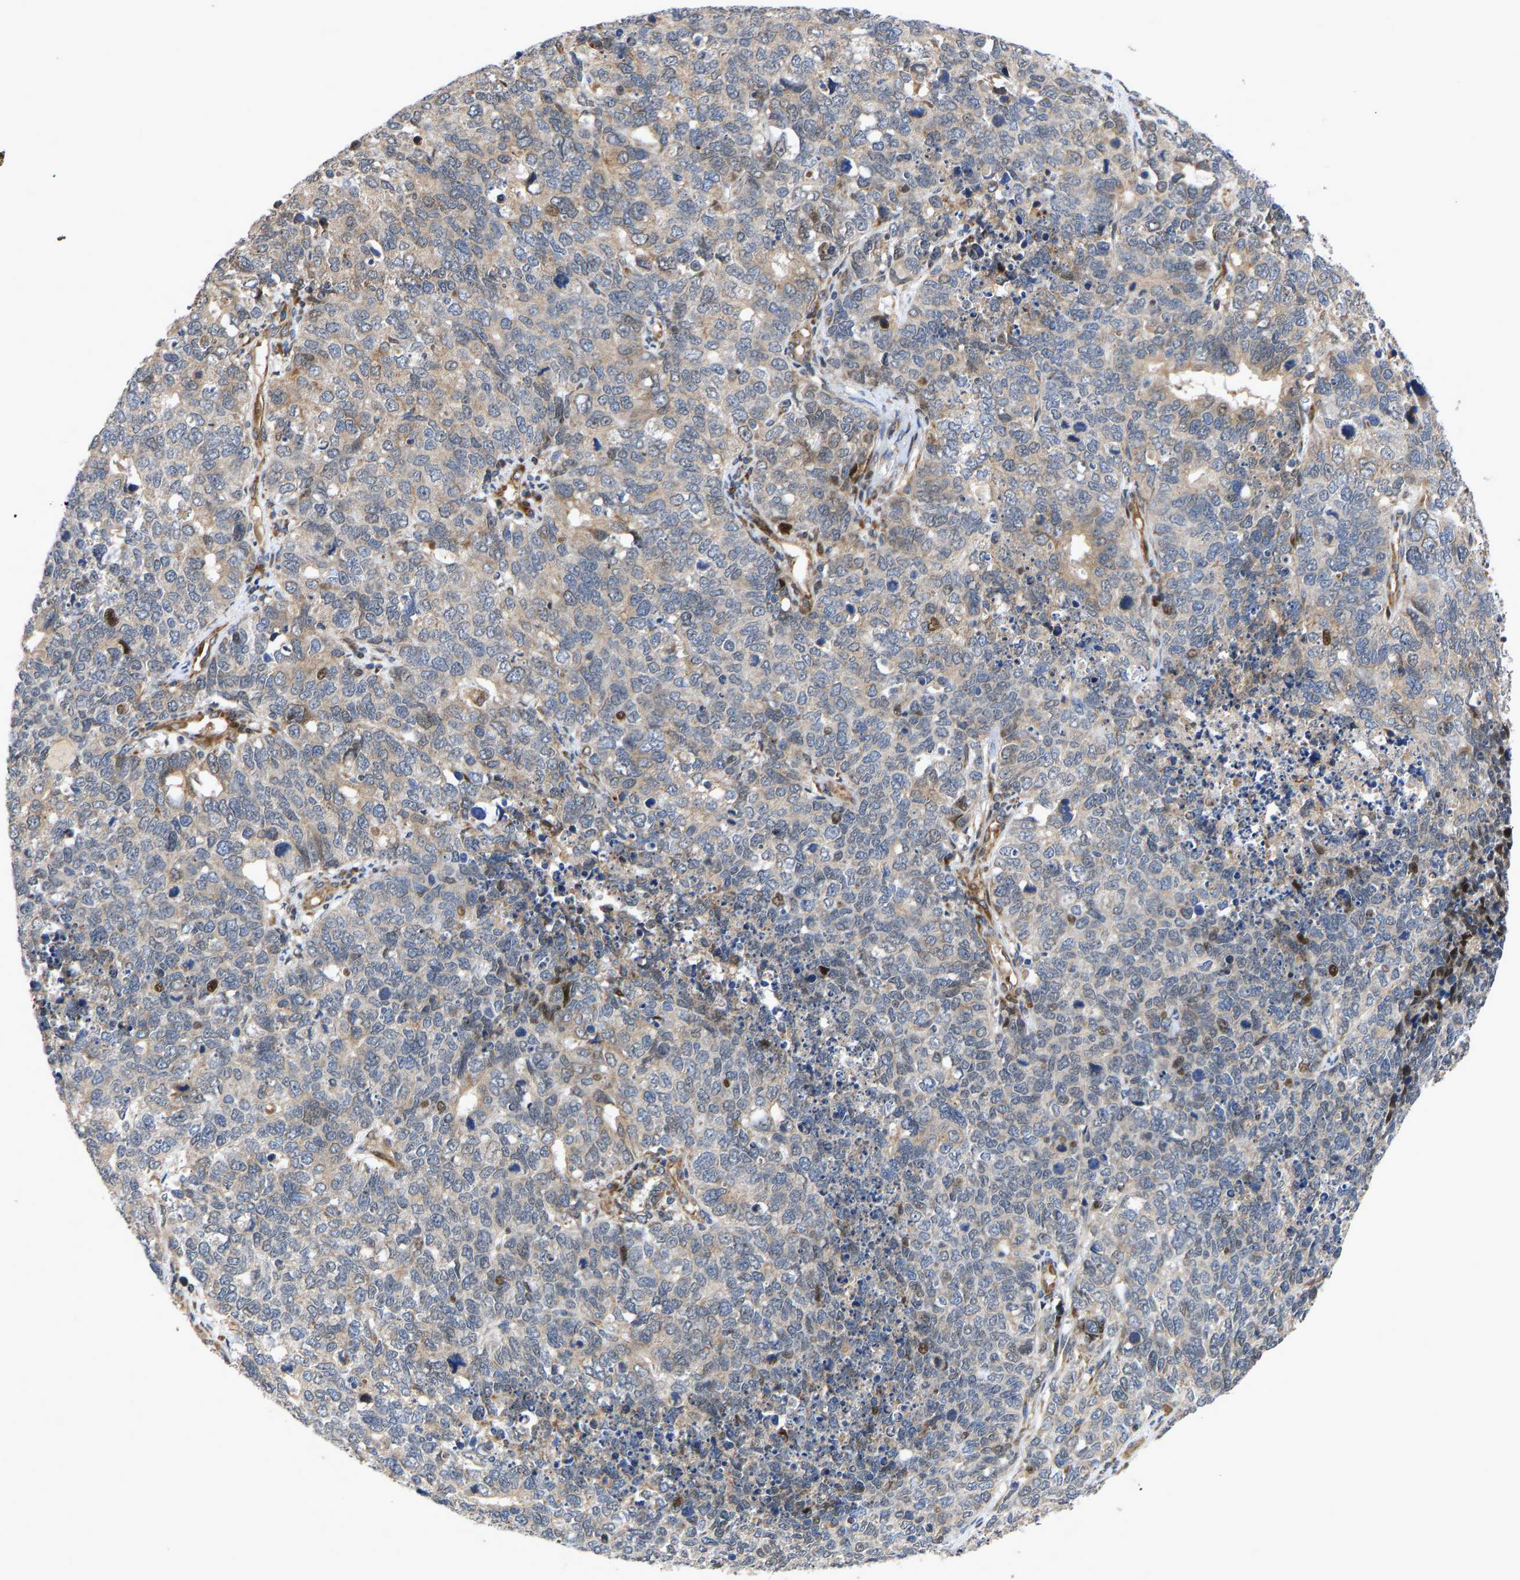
{"staining": {"intensity": "weak", "quantity": ">75%", "location": "cytoplasmic/membranous"}, "tissue": "cervical cancer", "cell_type": "Tumor cells", "image_type": "cancer", "snomed": [{"axis": "morphology", "description": "Squamous cell carcinoma, NOS"}, {"axis": "topography", "description": "Cervix"}], "caption": "Cervical squamous cell carcinoma was stained to show a protein in brown. There is low levels of weak cytoplasmic/membranous staining in approximately >75% of tumor cells.", "gene": "TMEM38B", "patient": {"sex": "female", "age": 63}}